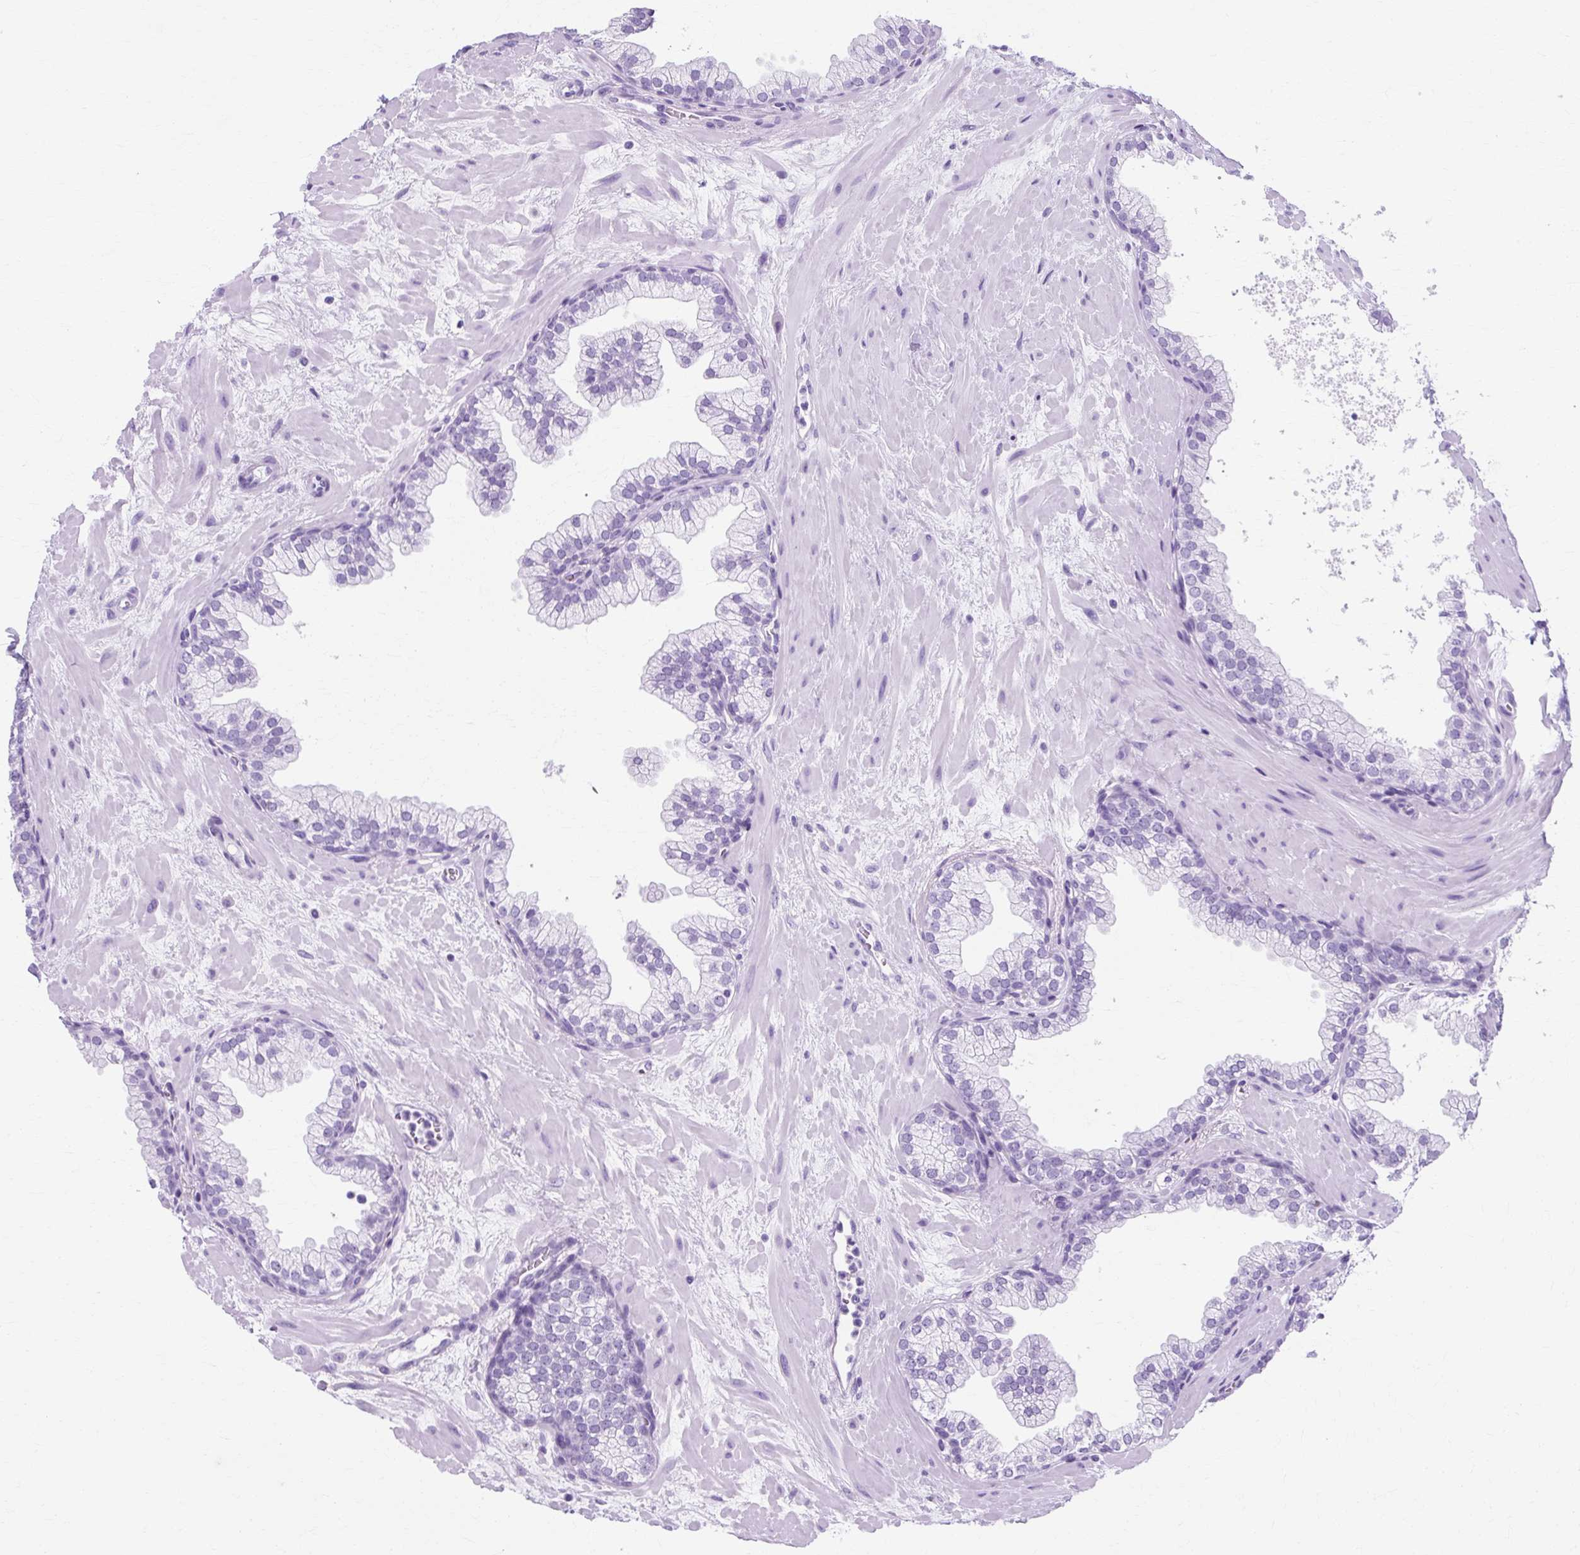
{"staining": {"intensity": "negative", "quantity": "none", "location": "none"}, "tissue": "prostate", "cell_type": "Glandular cells", "image_type": "normal", "snomed": [{"axis": "morphology", "description": "Normal tissue, NOS"}, {"axis": "topography", "description": "Prostate"}, {"axis": "topography", "description": "Peripheral nerve tissue"}], "caption": "A high-resolution micrograph shows IHC staining of unremarkable prostate, which shows no significant expression in glandular cells. (DAB (3,3'-diaminobenzidine) immunohistochemistry (IHC) visualized using brightfield microscopy, high magnification).", "gene": "TMEM89", "patient": {"sex": "male", "age": 61}}